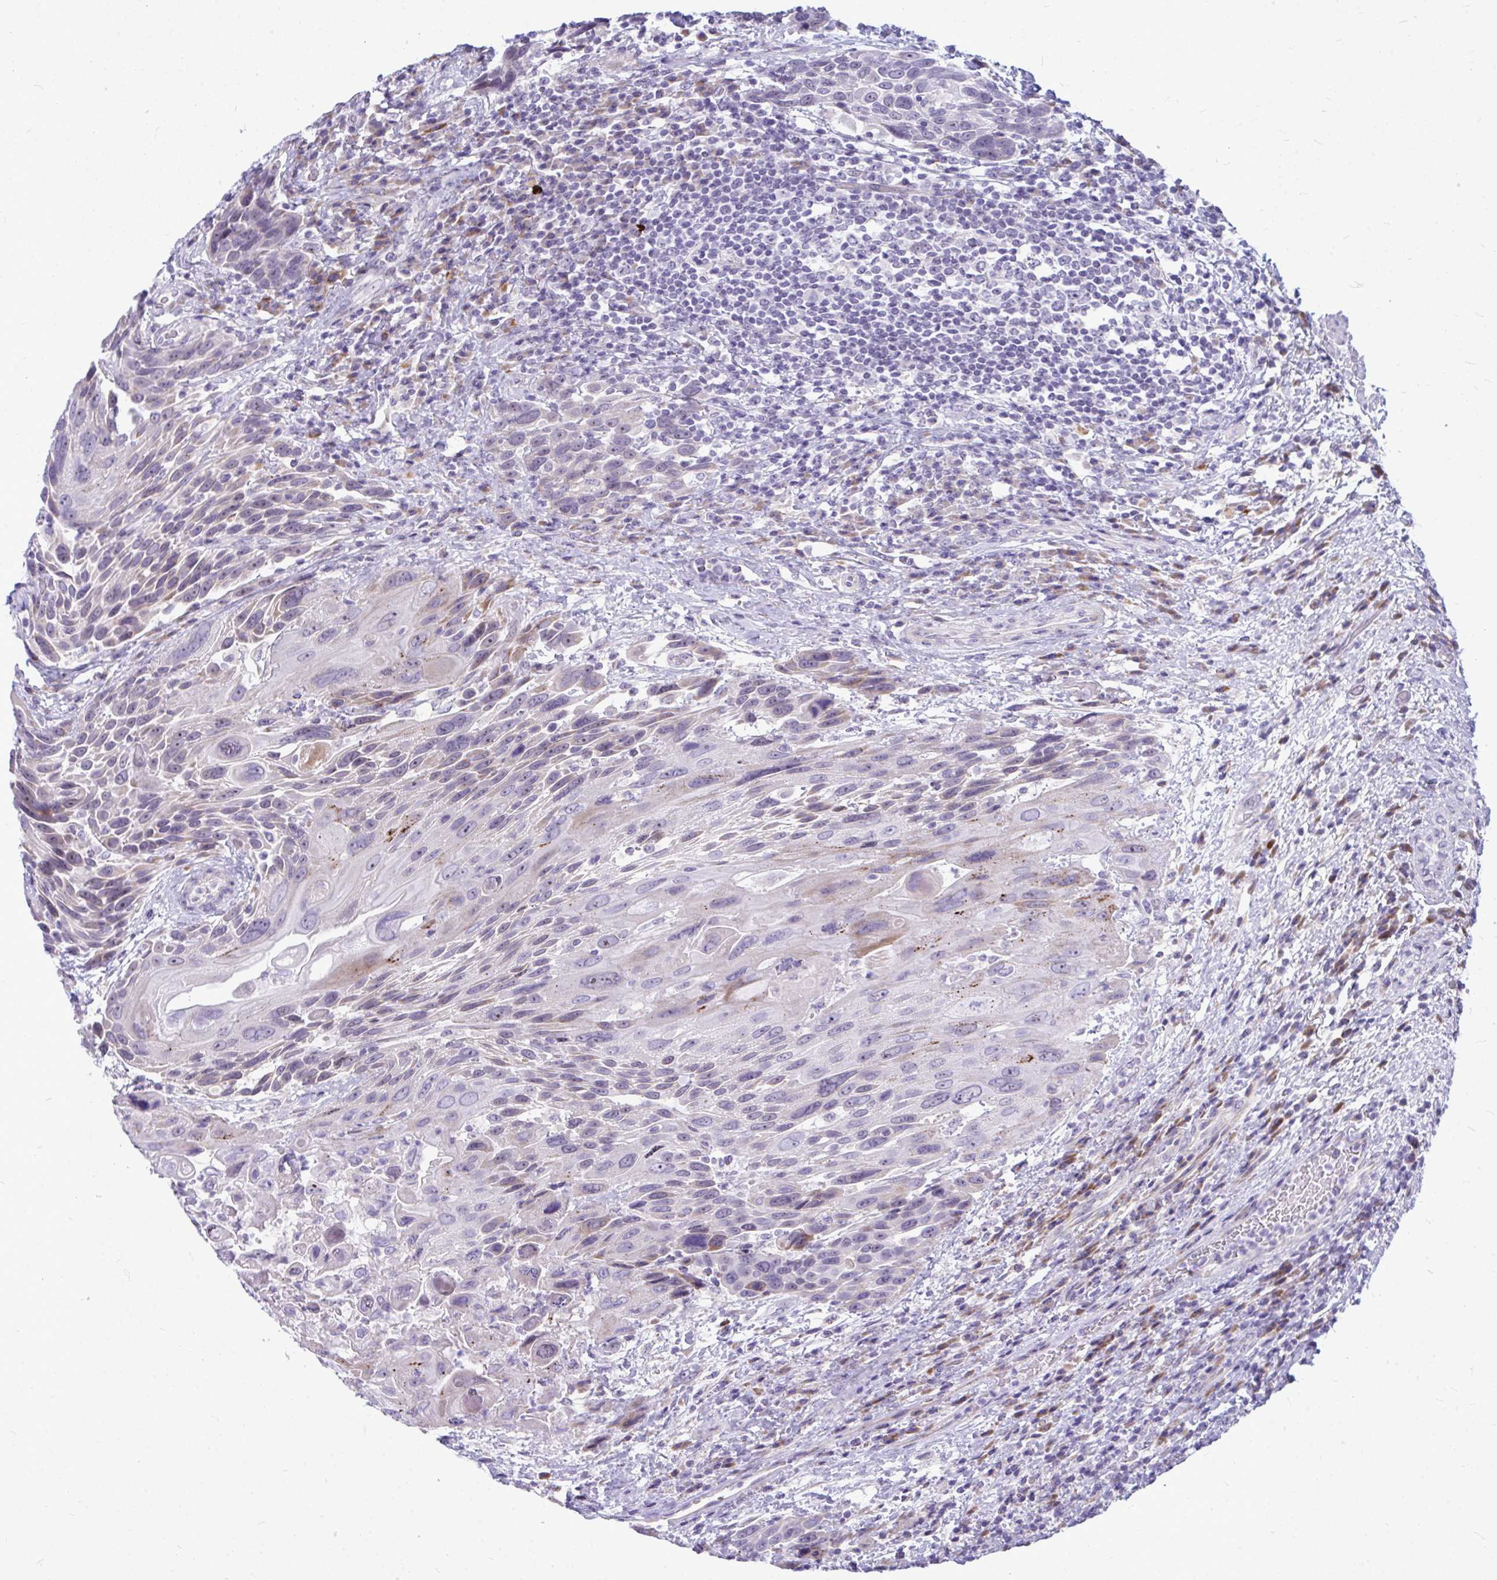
{"staining": {"intensity": "strong", "quantity": "<25%", "location": "cytoplasmic/membranous"}, "tissue": "urothelial cancer", "cell_type": "Tumor cells", "image_type": "cancer", "snomed": [{"axis": "morphology", "description": "Urothelial carcinoma, High grade"}, {"axis": "topography", "description": "Urinary bladder"}], "caption": "Strong cytoplasmic/membranous protein expression is present in approximately <25% of tumor cells in high-grade urothelial carcinoma. (DAB (3,3'-diaminobenzidine) = brown stain, brightfield microscopy at high magnification).", "gene": "ZSCAN25", "patient": {"sex": "female", "age": 70}}